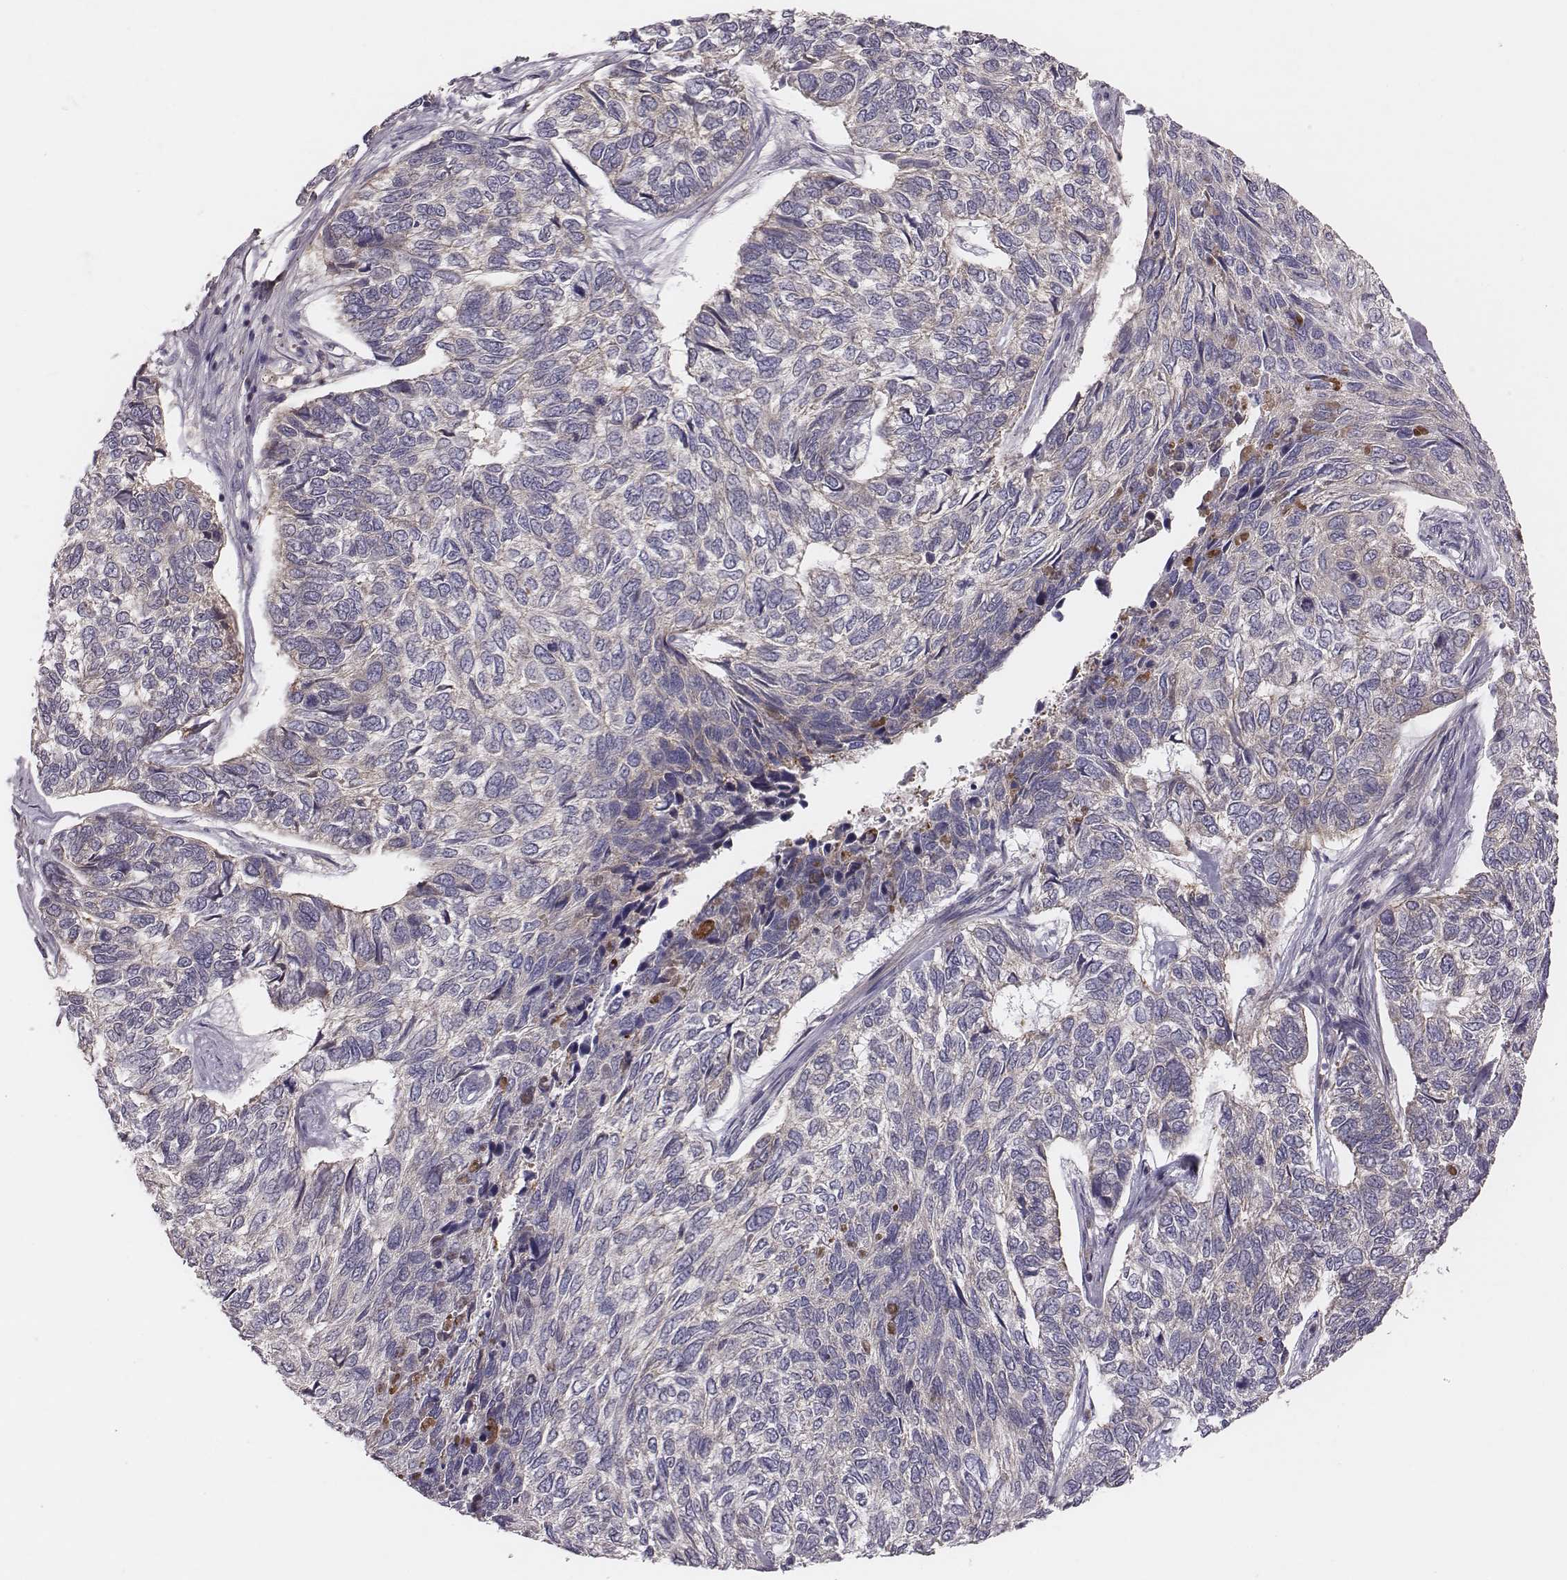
{"staining": {"intensity": "negative", "quantity": "none", "location": "none"}, "tissue": "skin cancer", "cell_type": "Tumor cells", "image_type": "cancer", "snomed": [{"axis": "morphology", "description": "Basal cell carcinoma"}, {"axis": "topography", "description": "Skin"}], "caption": "High power microscopy photomicrograph of an IHC histopathology image of skin cancer (basal cell carcinoma), revealing no significant expression in tumor cells. (DAB IHC, high magnification).", "gene": "CAD", "patient": {"sex": "female", "age": 65}}